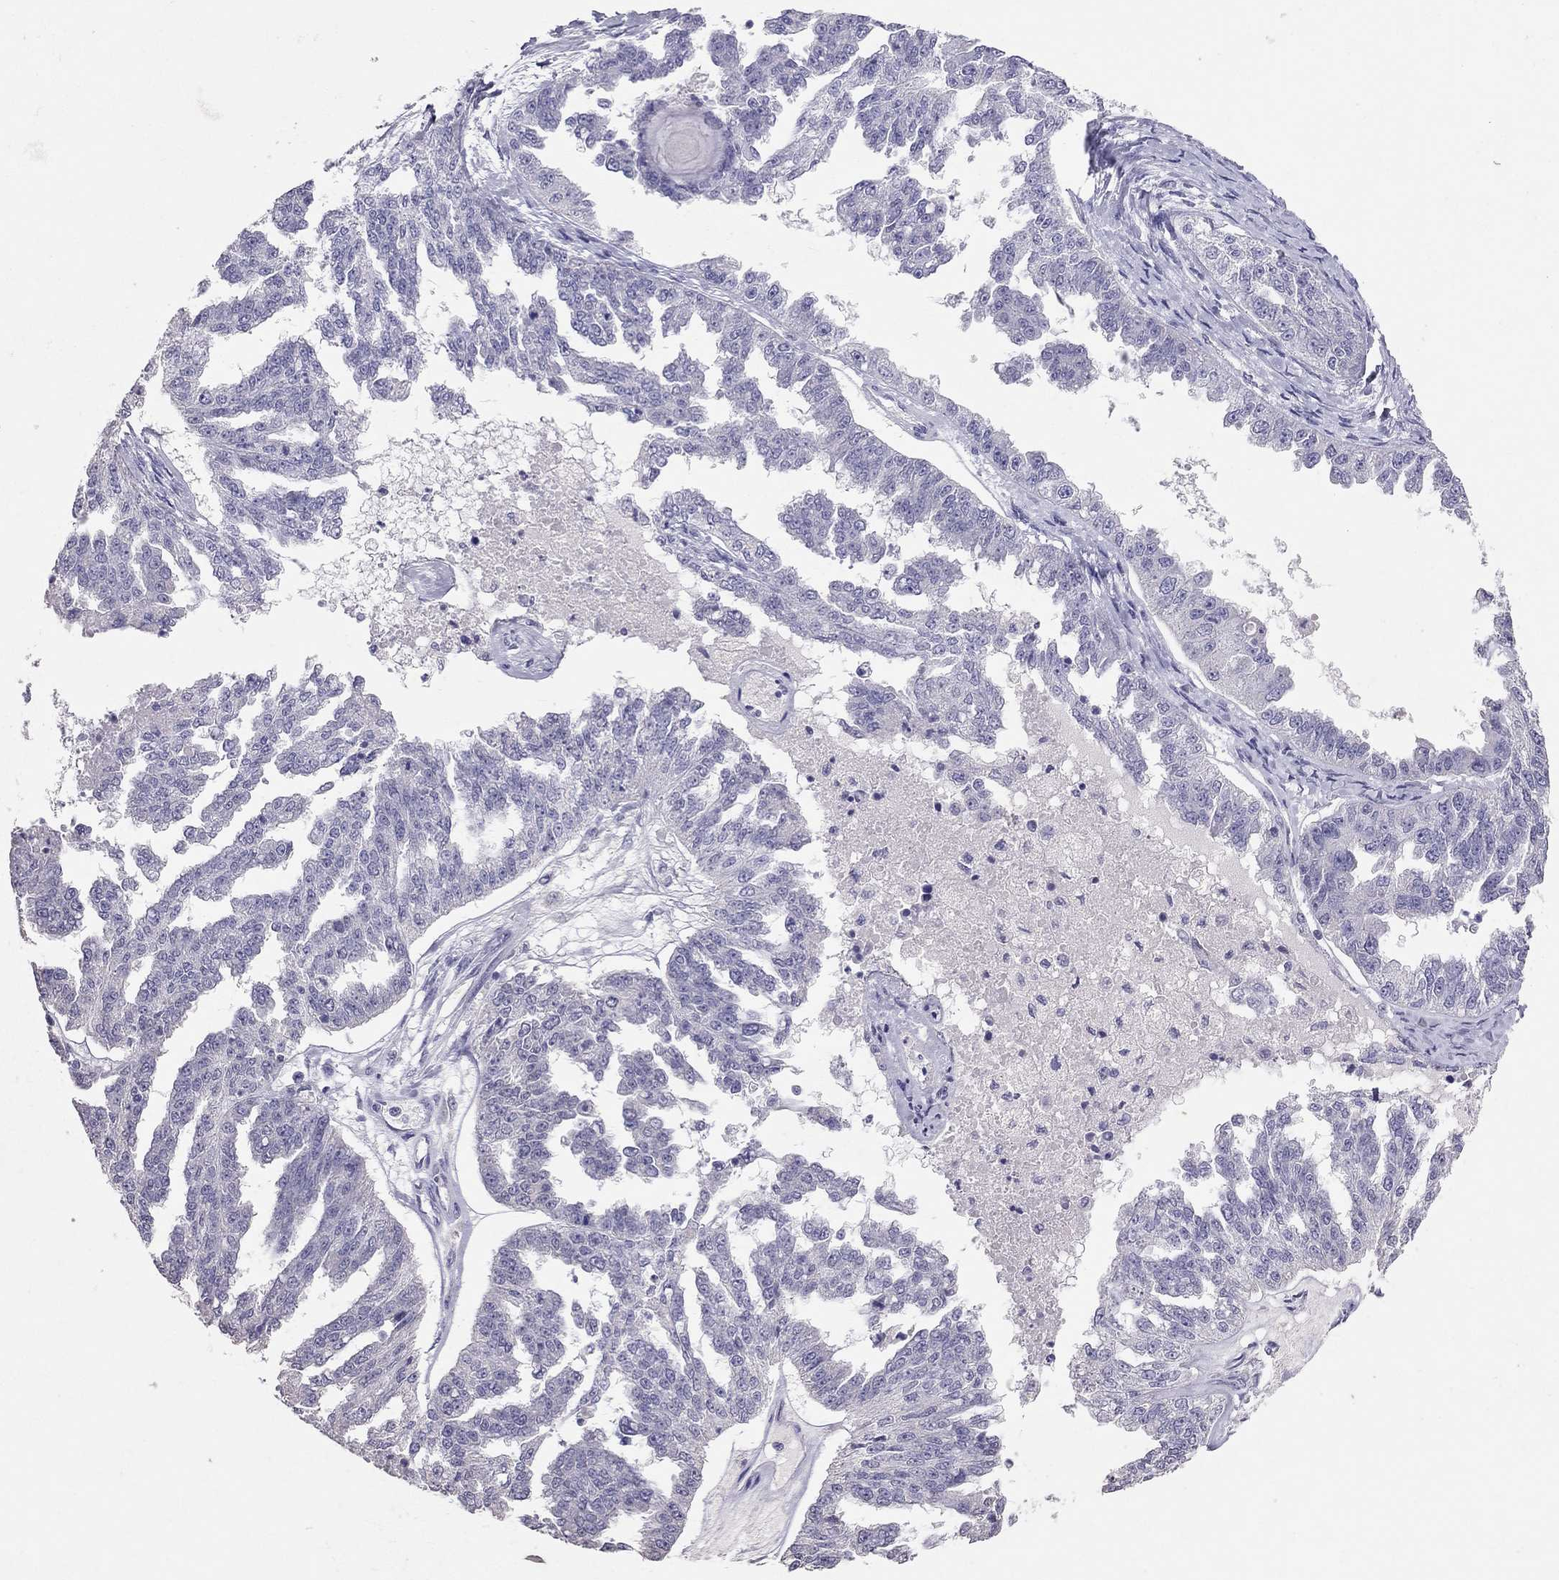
{"staining": {"intensity": "negative", "quantity": "none", "location": "none"}, "tissue": "ovarian cancer", "cell_type": "Tumor cells", "image_type": "cancer", "snomed": [{"axis": "morphology", "description": "Cystadenocarcinoma, serous, NOS"}, {"axis": "topography", "description": "Ovary"}], "caption": "This is an IHC micrograph of human serous cystadenocarcinoma (ovarian). There is no positivity in tumor cells.", "gene": "PSMB11", "patient": {"sex": "female", "age": 58}}